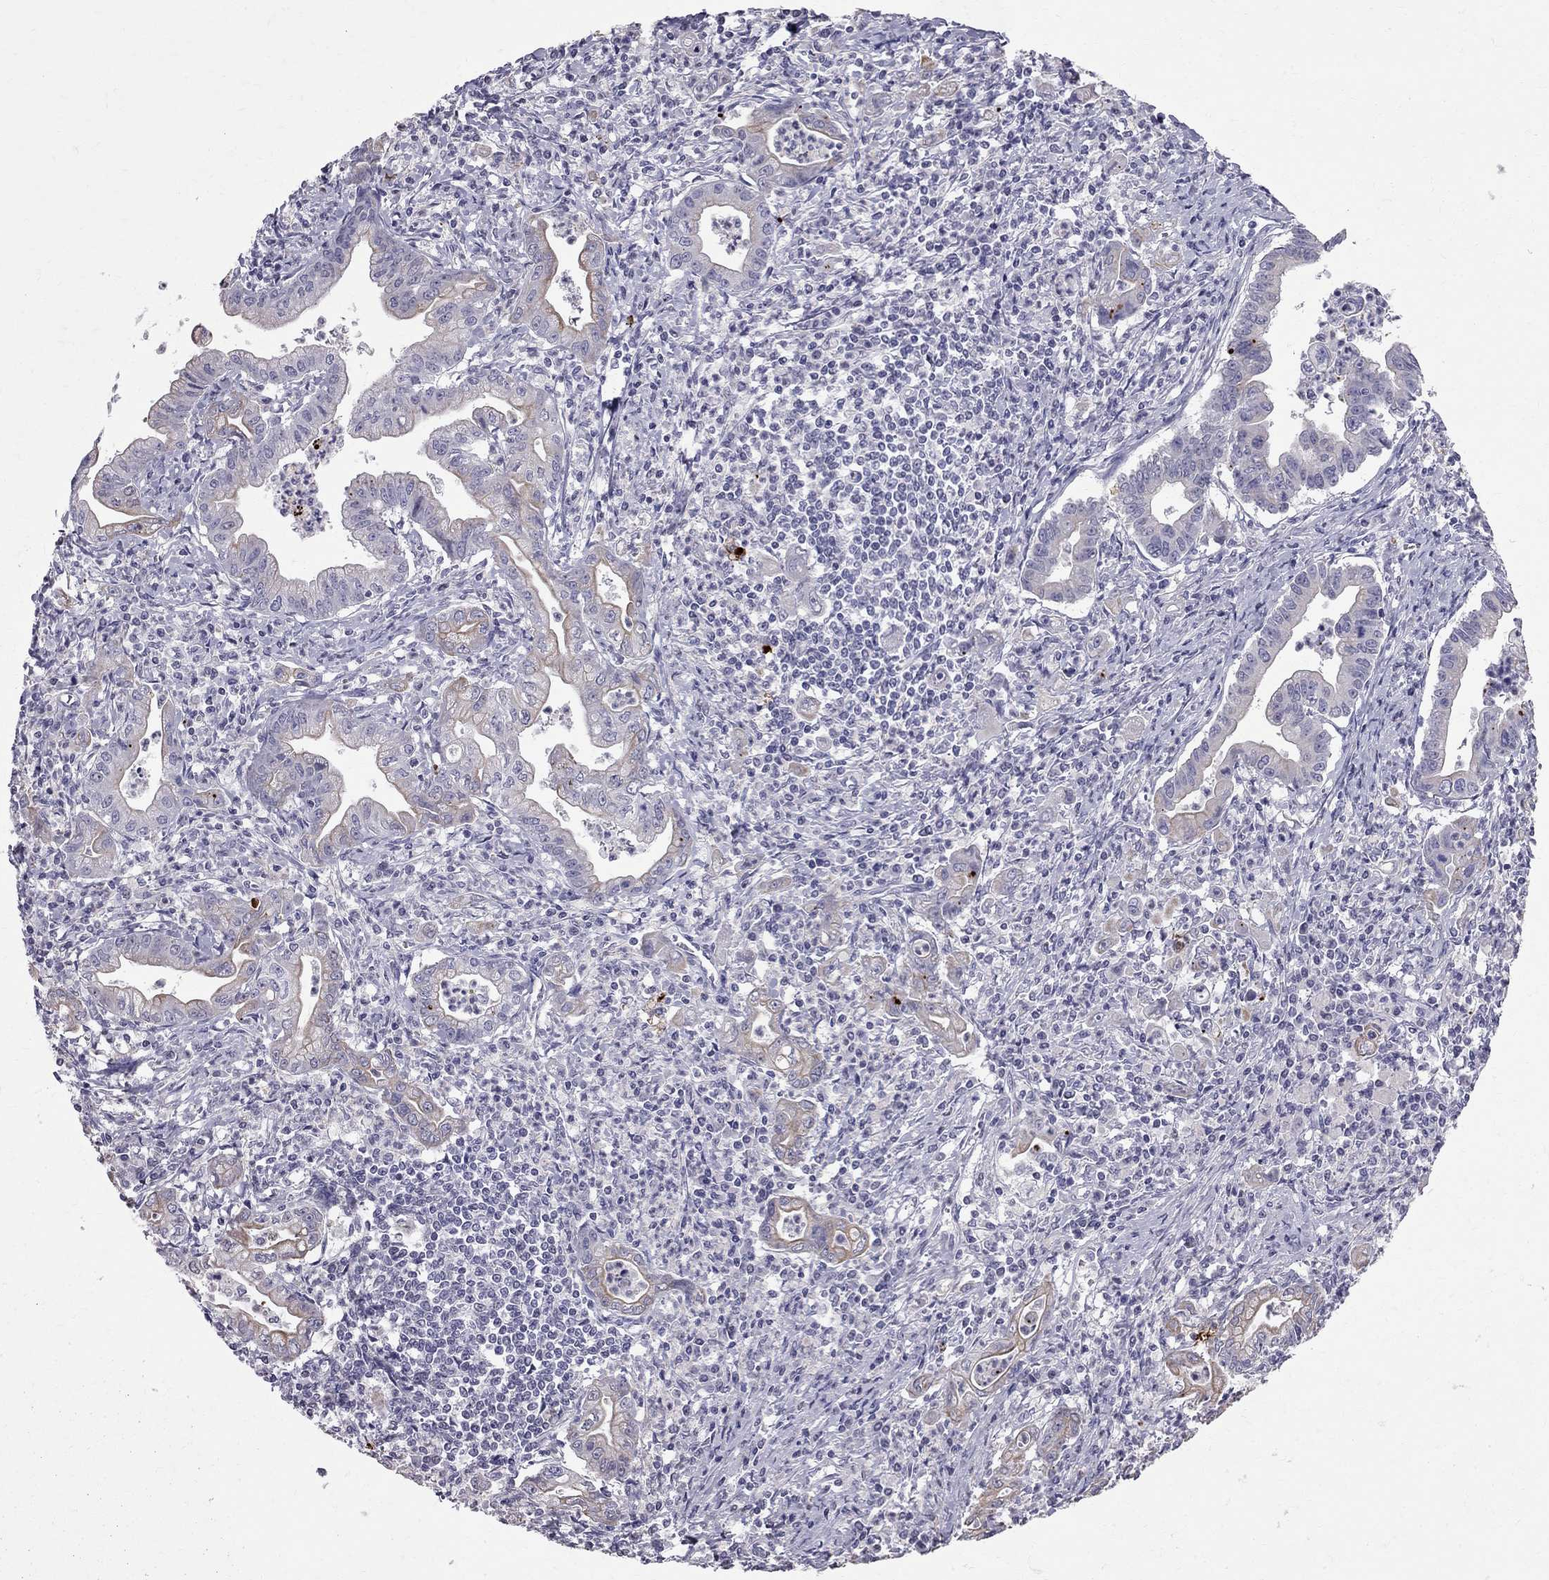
{"staining": {"intensity": "moderate", "quantity": "25%-75%", "location": "cytoplasmic/membranous"}, "tissue": "stomach cancer", "cell_type": "Tumor cells", "image_type": "cancer", "snomed": [{"axis": "morphology", "description": "Adenocarcinoma, NOS"}, {"axis": "topography", "description": "Stomach, upper"}], "caption": "Immunohistochemical staining of stomach cancer (adenocarcinoma) shows moderate cytoplasmic/membranous protein positivity in about 25%-75% of tumor cells. (Brightfield microscopy of DAB IHC at high magnification).", "gene": "MUC15", "patient": {"sex": "female", "age": 79}}